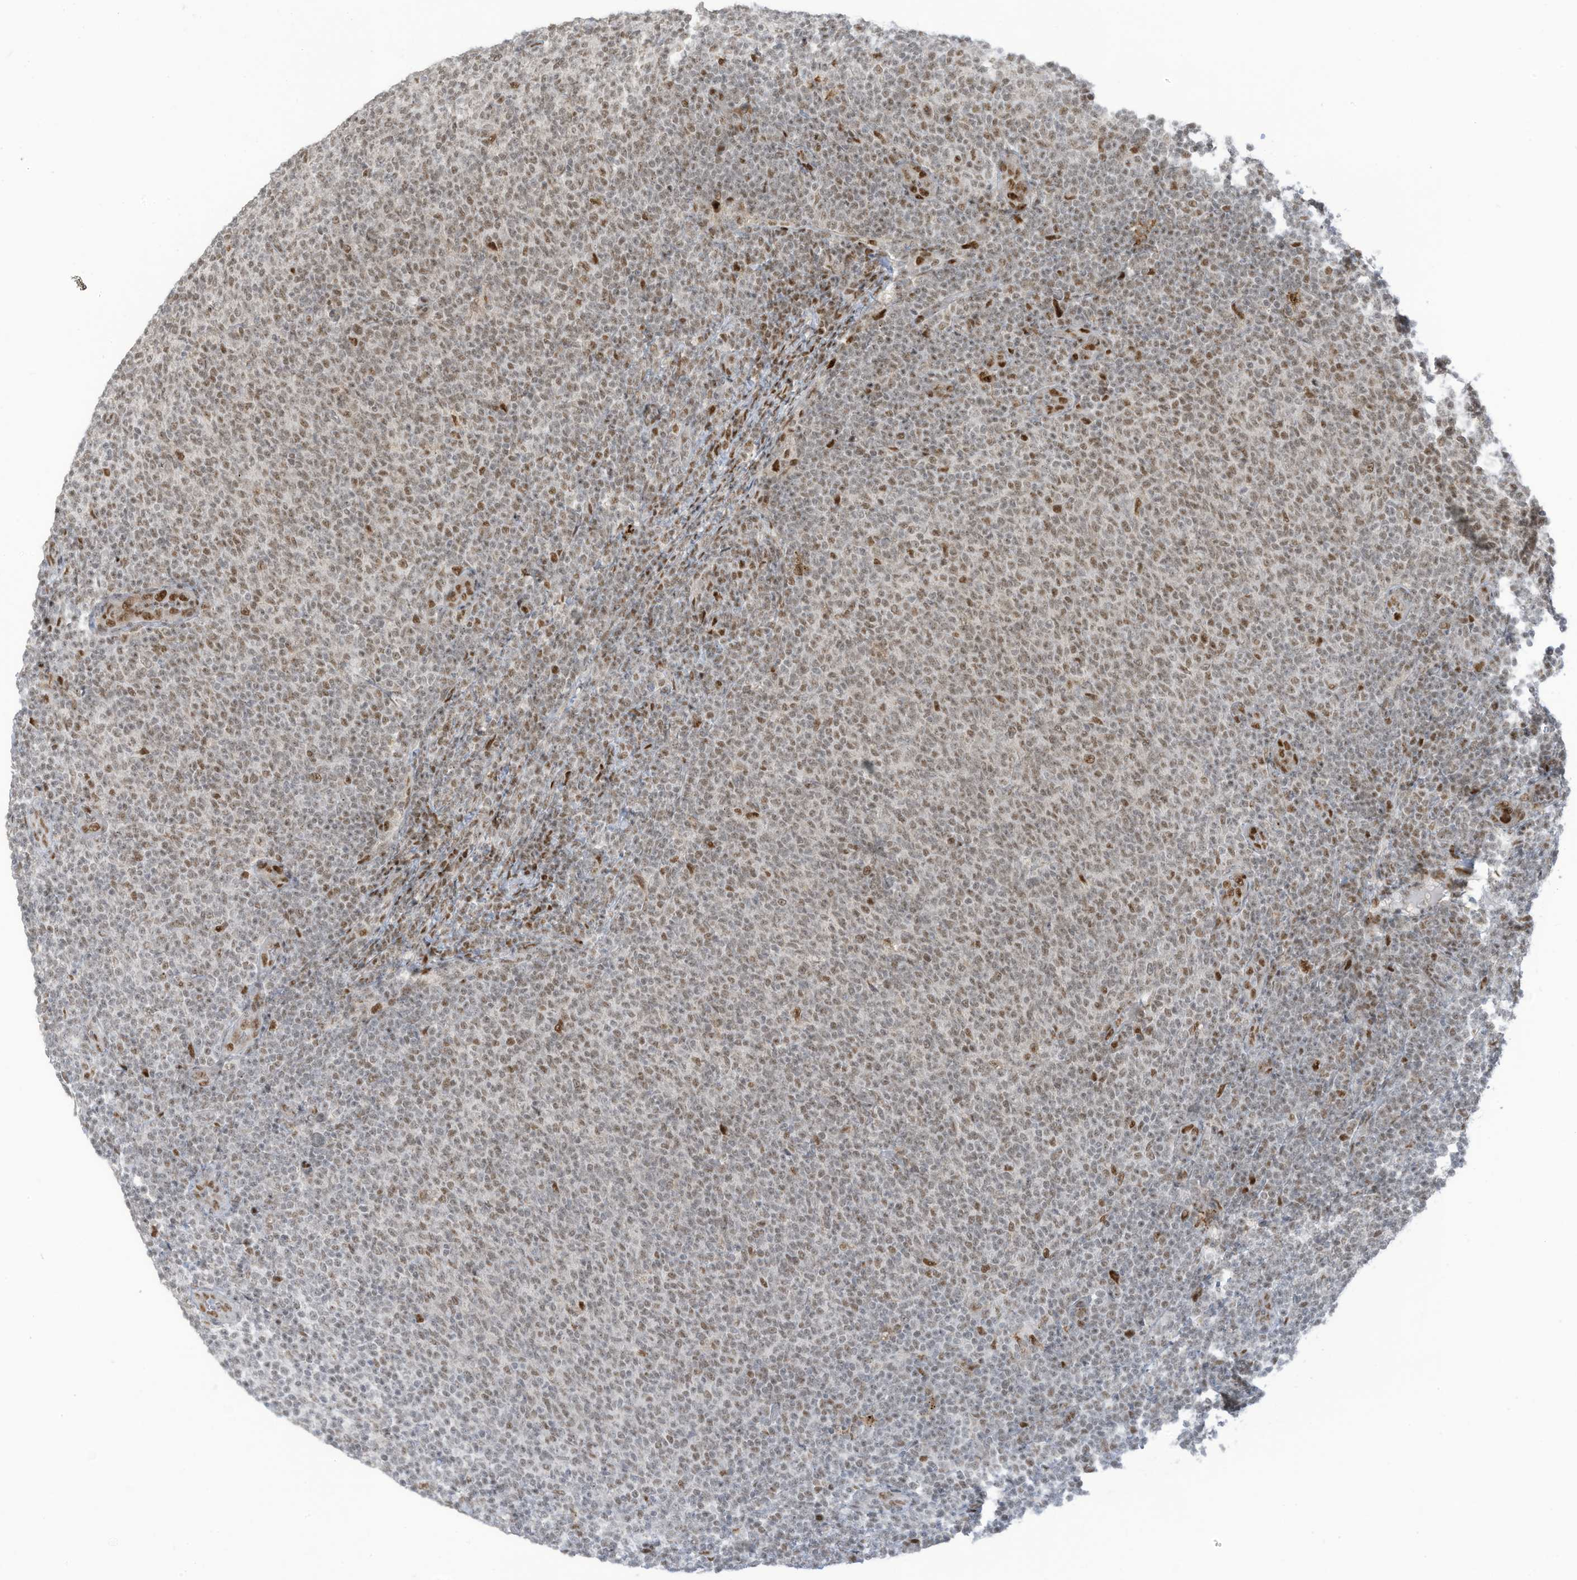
{"staining": {"intensity": "weak", "quantity": "25%-75%", "location": "nuclear"}, "tissue": "lymphoma", "cell_type": "Tumor cells", "image_type": "cancer", "snomed": [{"axis": "morphology", "description": "Malignant lymphoma, non-Hodgkin's type, Low grade"}, {"axis": "topography", "description": "Lymph node"}], "caption": "This histopathology image shows IHC staining of human low-grade malignant lymphoma, non-Hodgkin's type, with low weak nuclear positivity in approximately 25%-75% of tumor cells.", "gene": "ZCWPW2", "patient": {"sex": "male", "age": 66}}